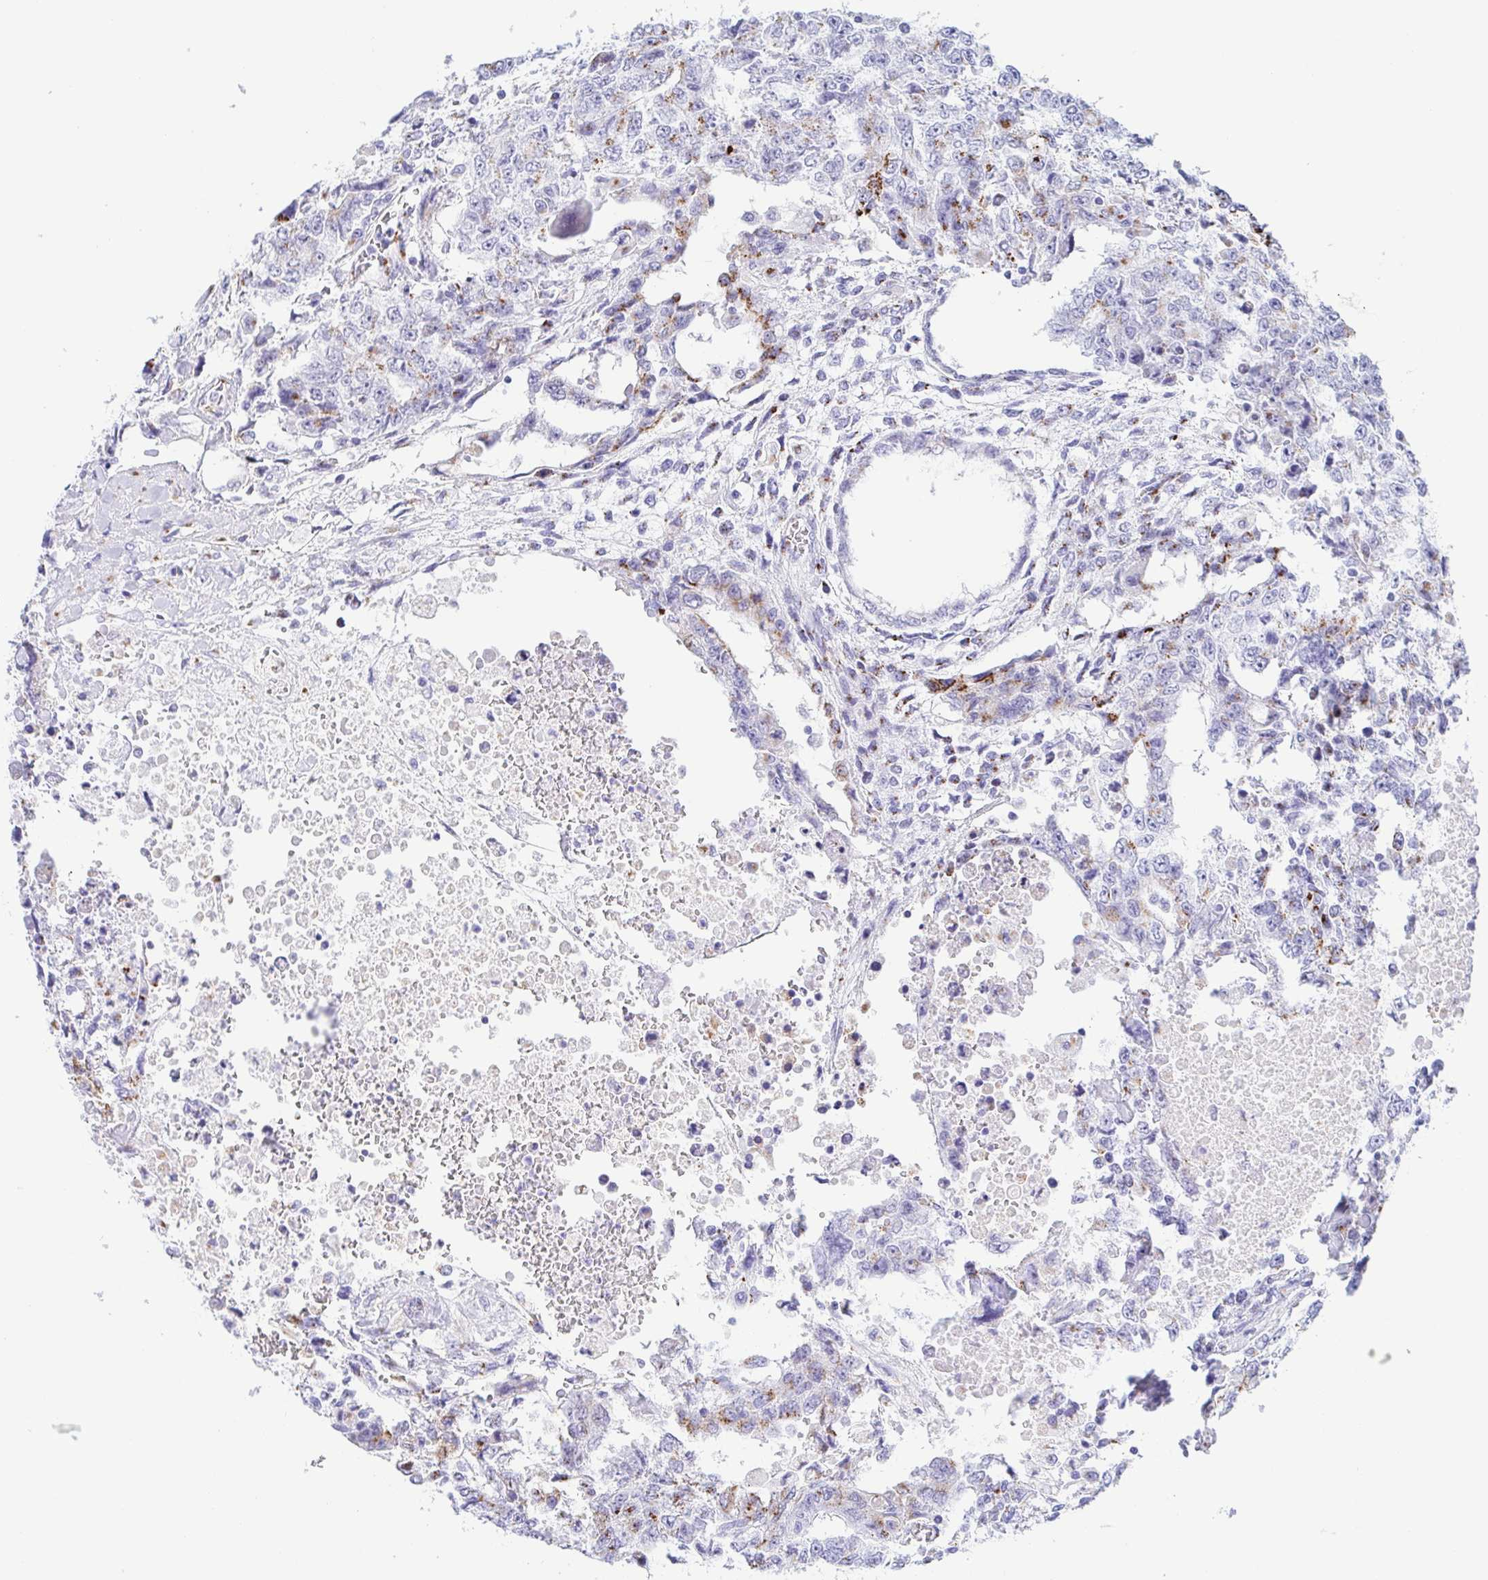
{"staining": {"intensity": "moderate", "quantity": "25%-75%", "location": "cytoplasmic/membranous"}, "tissue": "testis cancer", "cell_type": "Tumor cells", "image_type": "cancer", "snomed": [{"axis": "morphology", "description": "Carcinoma, Embryonal, NOS"}, {"axis": "topography", "description": "Testis"}], "caption": "Tumor cells display medium levels of moderate cytoplasmic/membranous positivity in approximately 25%-75% of cells in testis cancer. (IHC, brightfield microscopy, high magnification).", "gene": "SULT1B1", "patient": {"sex": "male", "age": 24}}